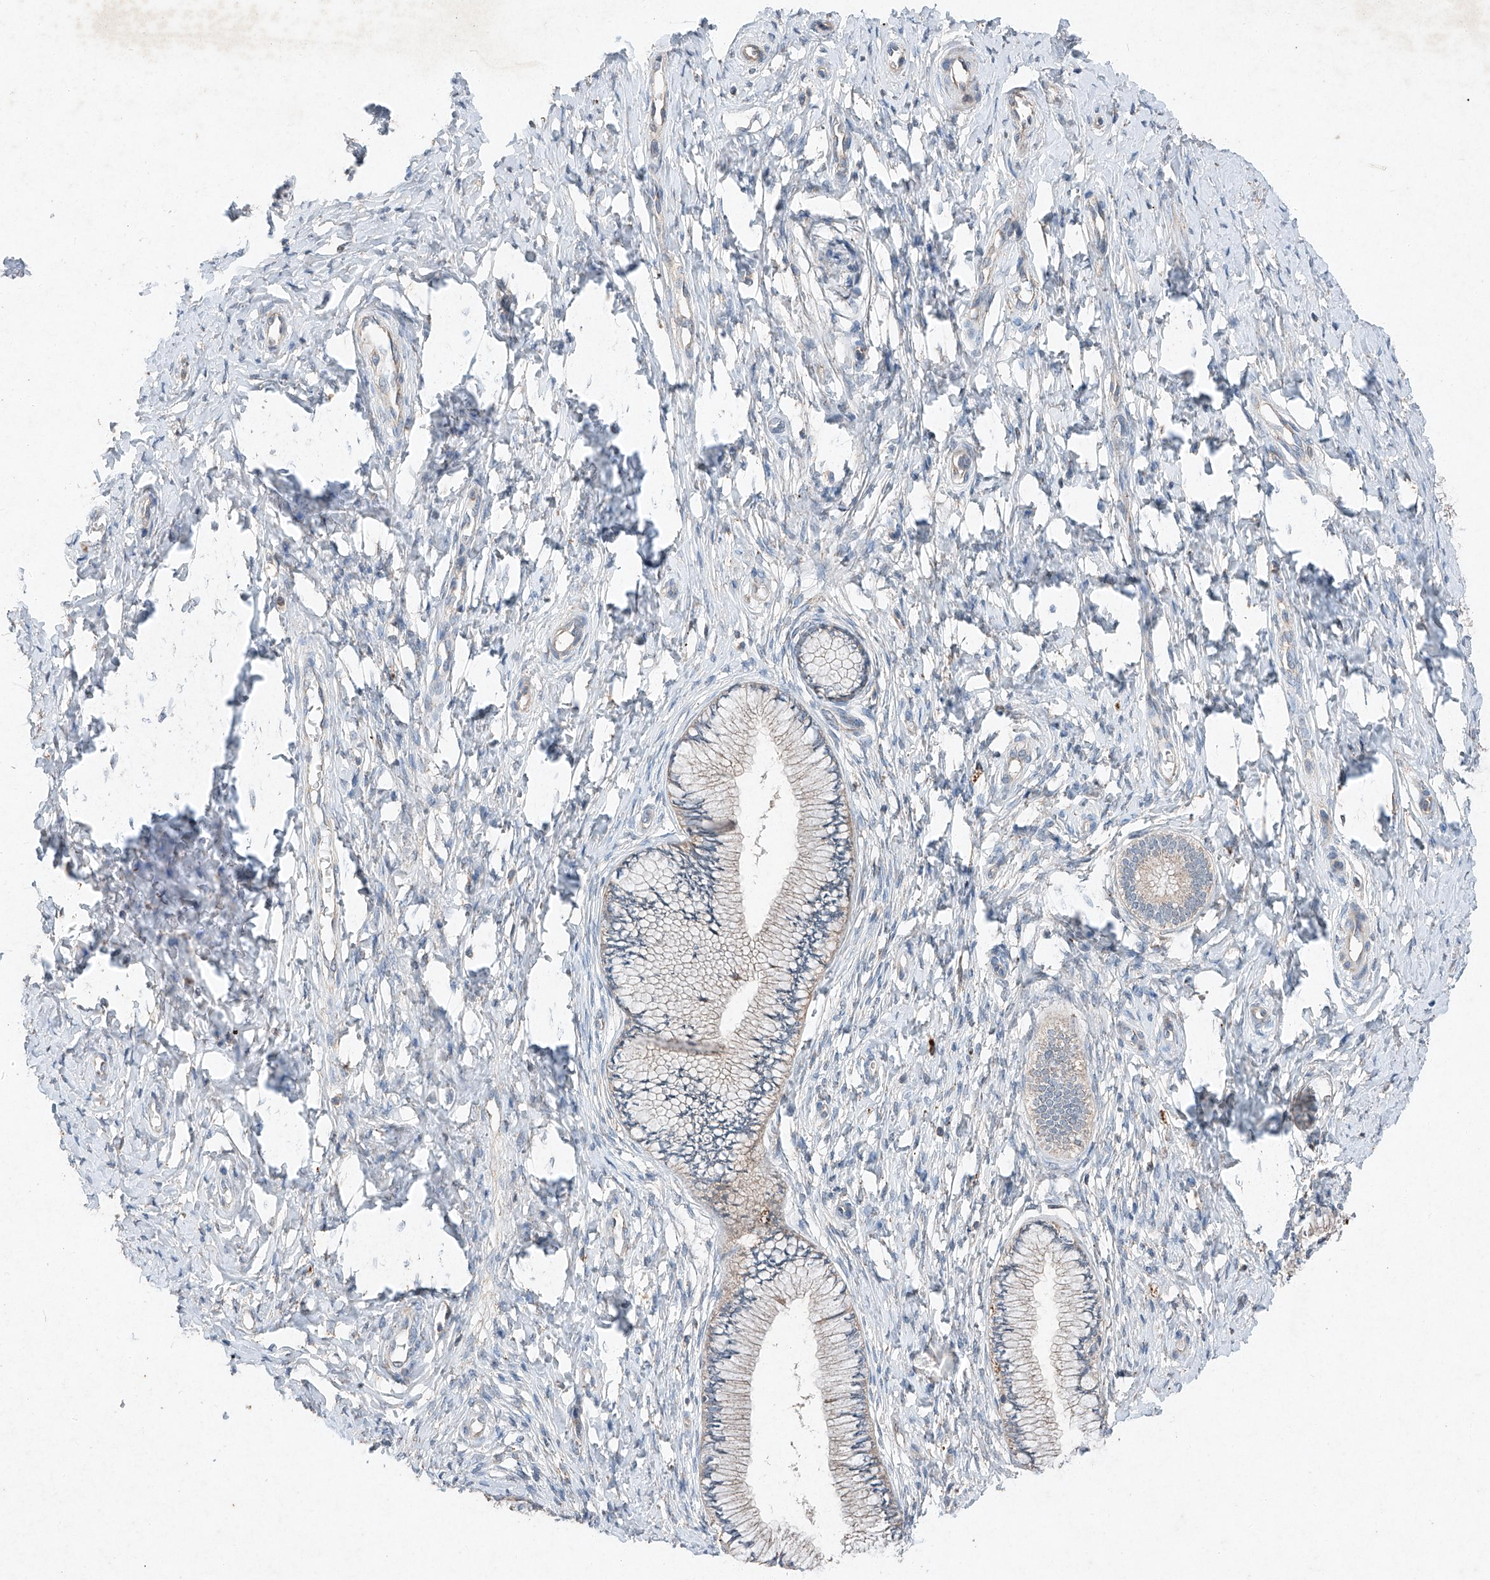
{"staining": {"intensity": "negative", "quantity": "none", "location": "none"}, "tissue": "cervix", "cell_type": "Glandular cells", "image_type": "normal", "snomed": [{"axis": "morphology", "description": "Normal tissue, NOS"}, {"axis": "topography", "description": "Cervix"}], "caption": "IHC histopathology image of benign human cervix stained for a protein (brown), which demonstrates no staining in glandular cells. (Immunohistochemistry (ihc), brightfield microscopy, high magnification).", "gene": "RUSC1", "patient": {"sex": "female", "age": 36}}